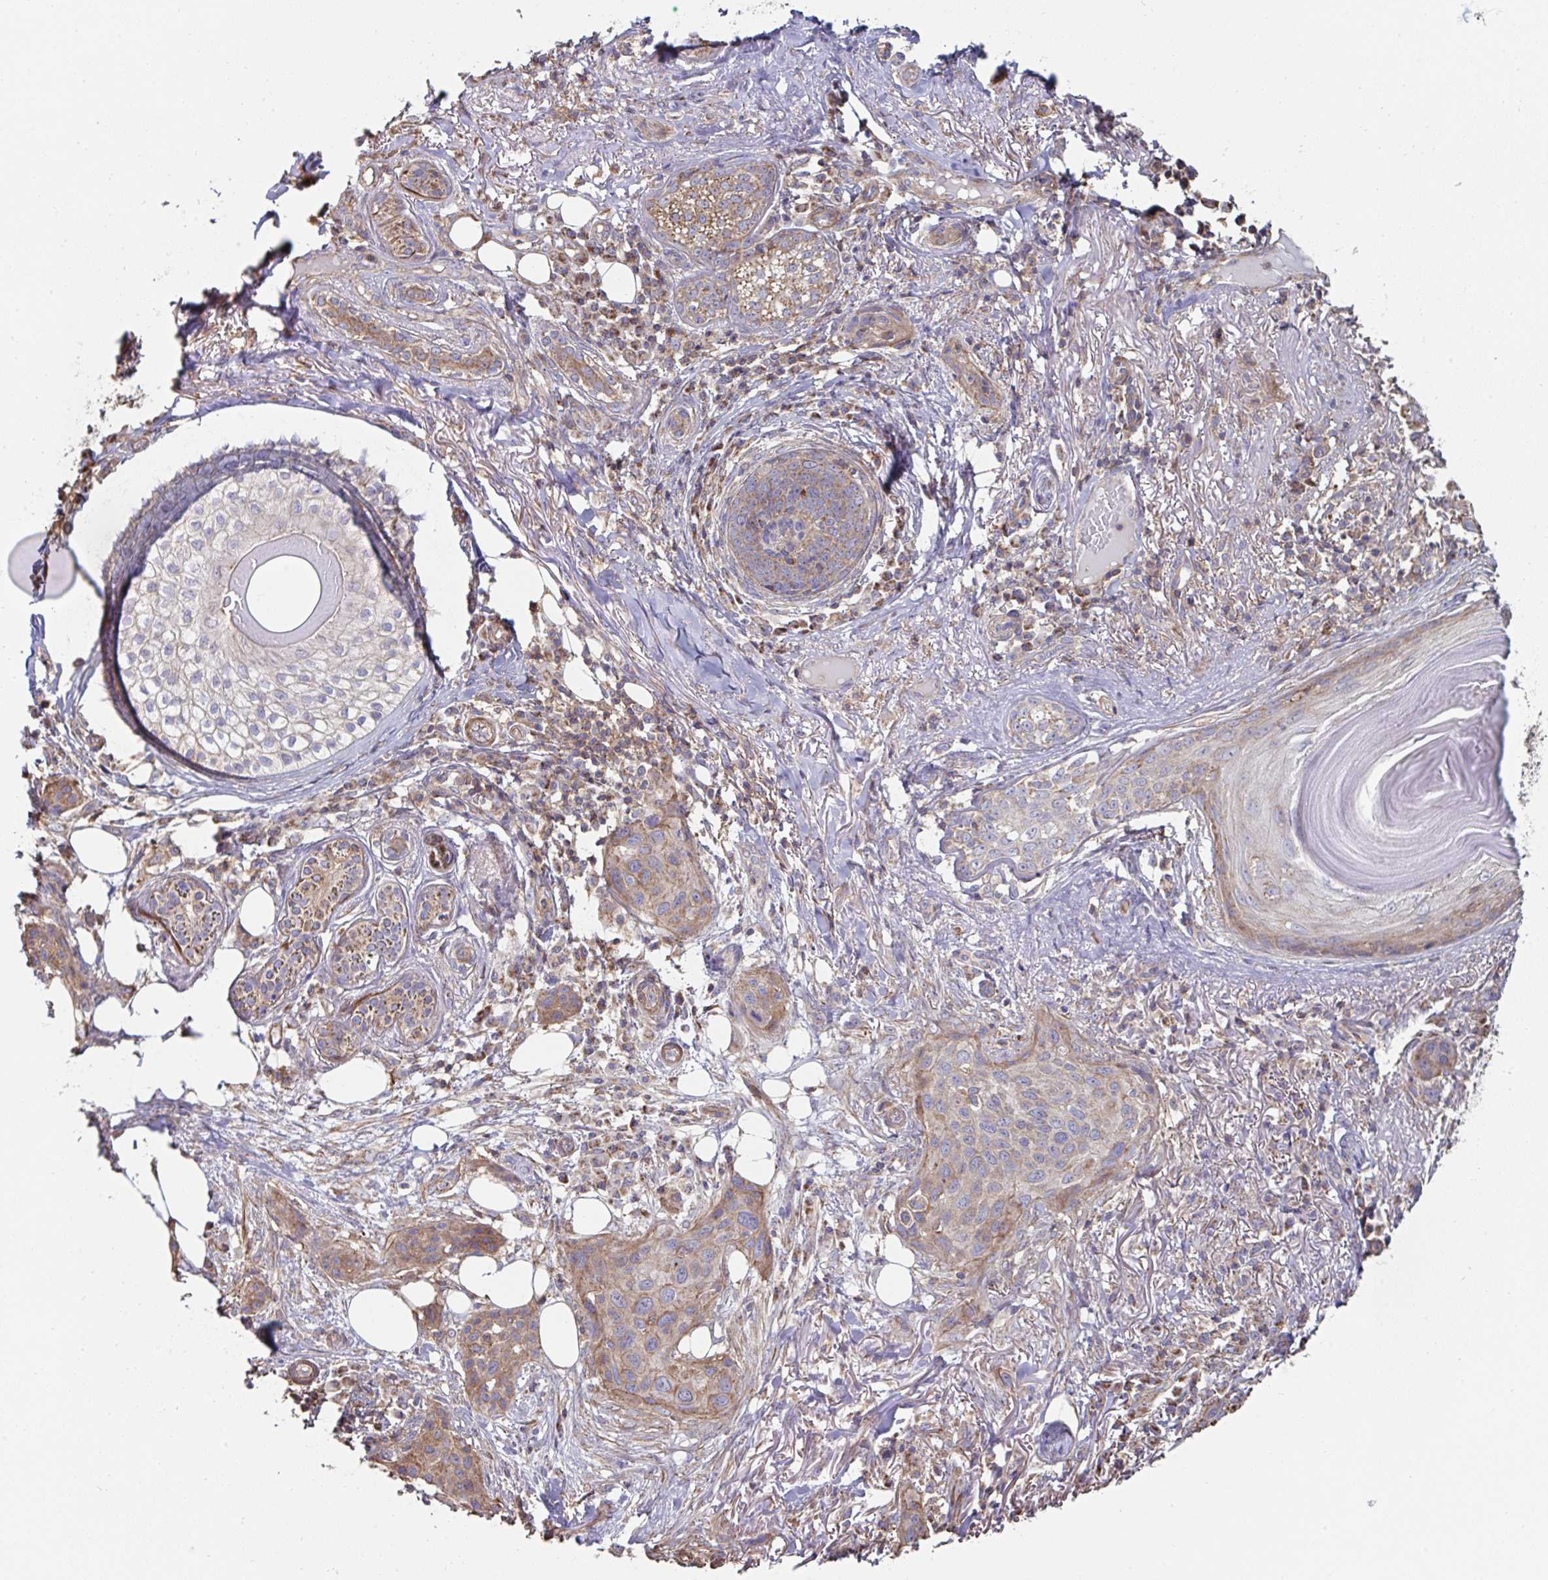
{"staining": {"intensity": "moderate", "quantity": "<25%", "location": "cytoplasmic/membranous"}, "tissue": "skin cancer", "cell_type": "Tumor cells", "image_type": "cancer", "snomed": [{"axis": "morphology", "description": "Squamous cell carcinoma, NOS"}, {"axis": "topography", "description": "Skin"}], "caption": "Brown immunohistochemical staining in skin cancer (squamous cell carcinoma) shows moderate cytoplasmic/membranous expression in about <25% of tumor cells. (brown staining indicates protein expression, while blue staining denotes nuclei).", "gene": "DZANK1", "patient": {"sex": "female", "age": 87}}